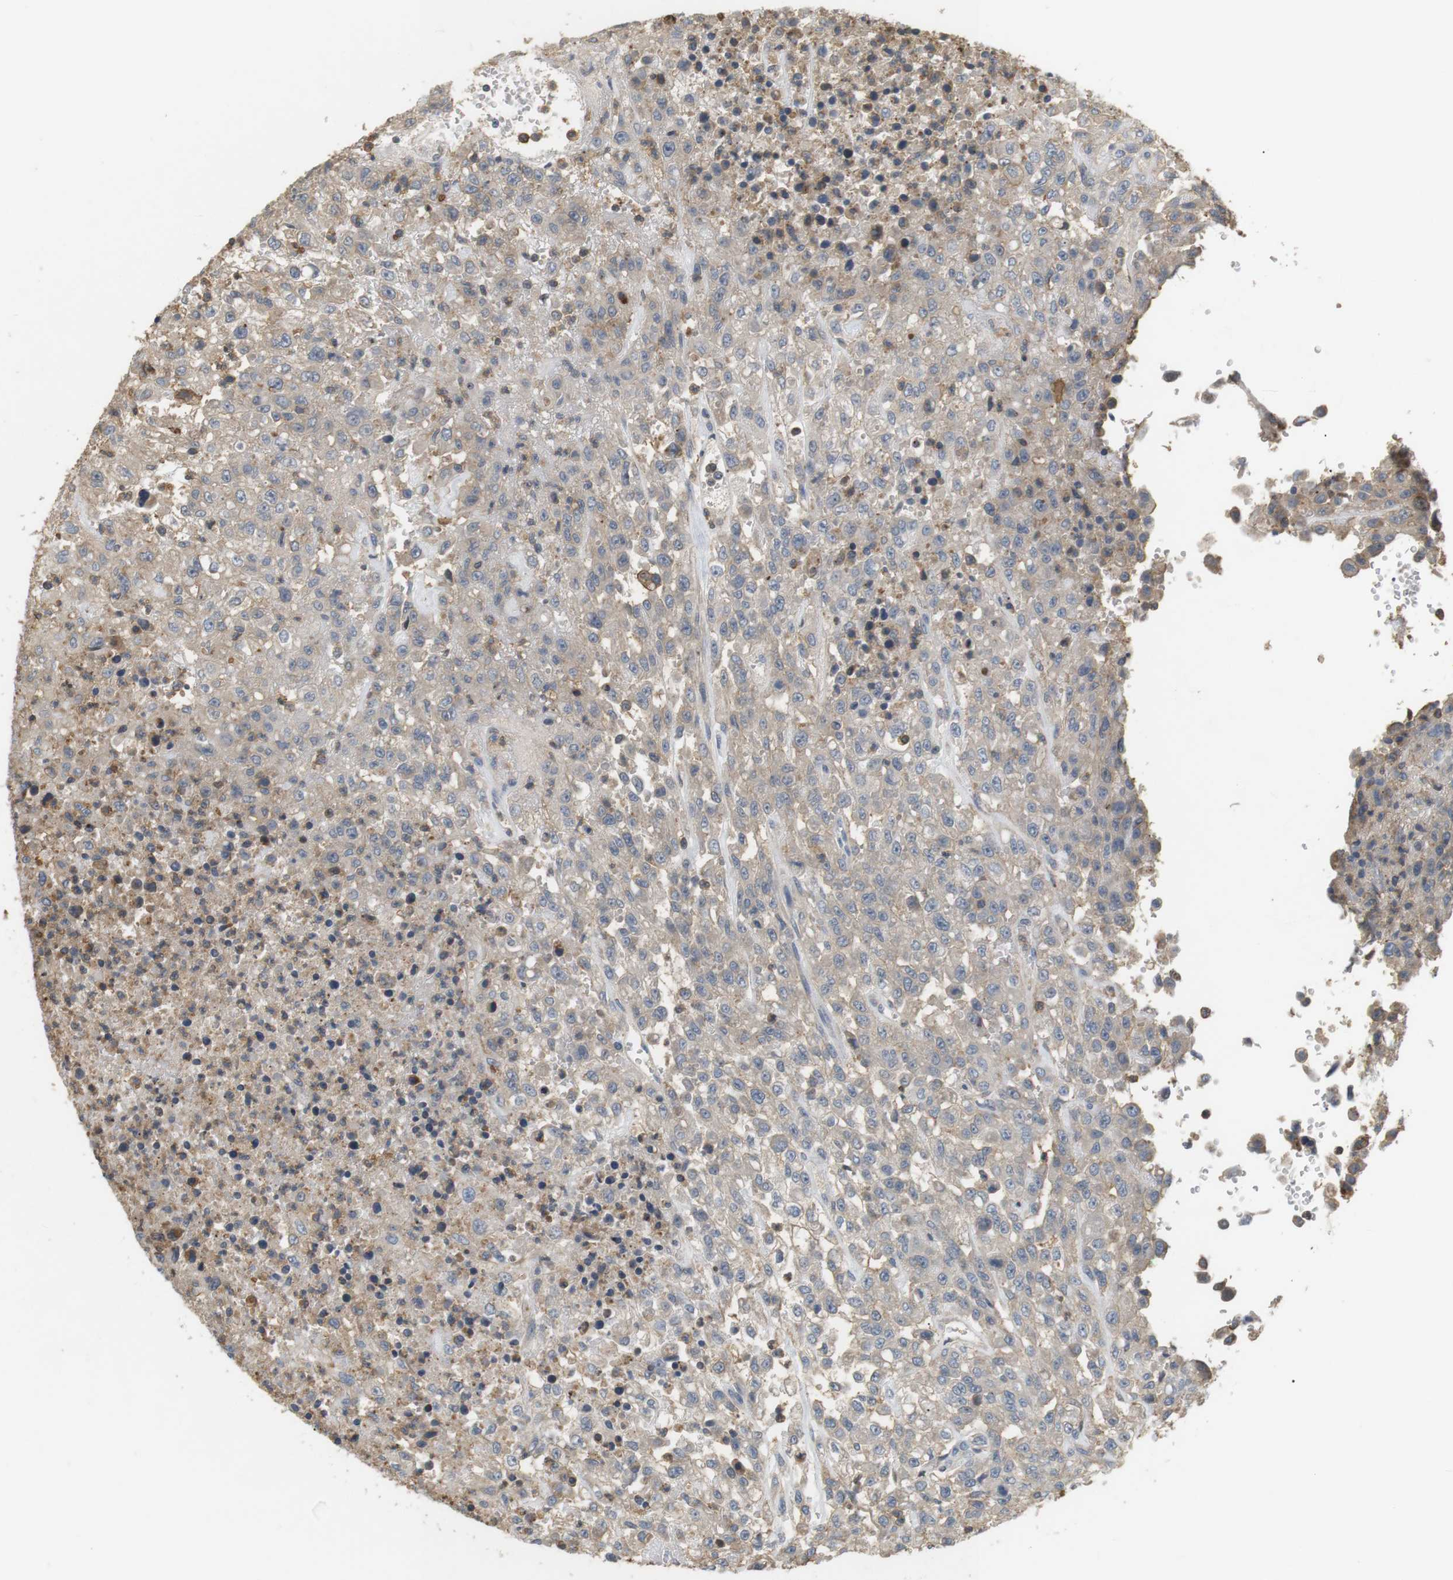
{"staining": {"intensity": "weak", "quantity": ">75%", "location": "cytoplasmic/membranous"}, "tissue": "urothelial cancer", "cell_type": "Tumor cells", "image_type": "cancer", "snomed": [{"axis": "morphology", "description": "Urothelial carcinoma, High grade"}, {"axis": "topography", "description": "Urinary bladder"}], "caption": "High-grade urothelial carcinoma stained for a protein shows weak cytoplasmic/membranous positivity in tumor cells. (DAB (3,3'-diaminobenzidine) = brown stain, brightfield microscopy at high magnification).", "gene": "P2RY1", "patient": {"sex": "male", "age": 46}}